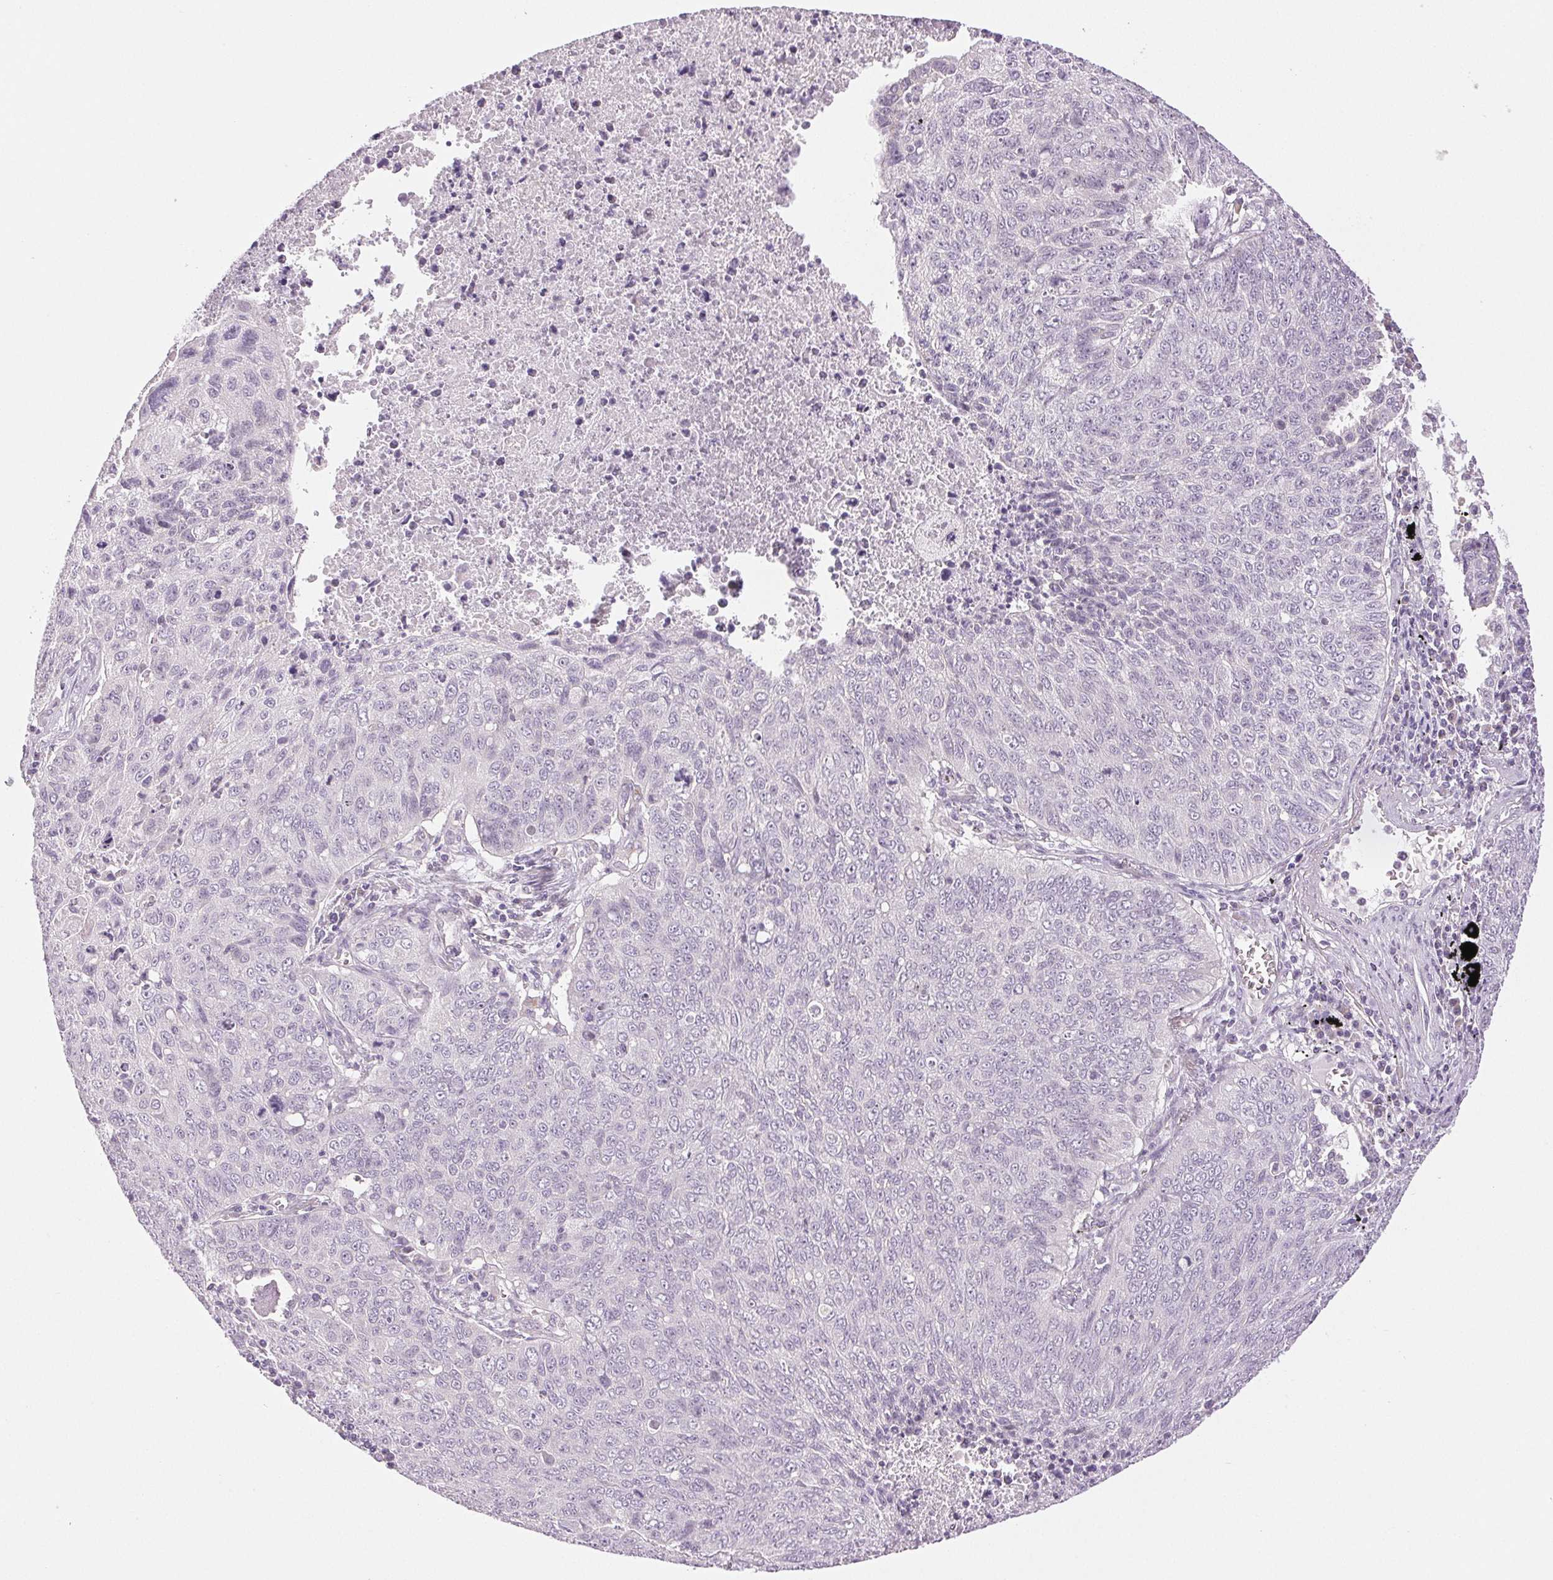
{"staining": {"intensity": "negative", "quantity": "none", "location": "none"}, "tissue": "lung cancer", "cell_type": "Tumor cells", "image_type": "cancer", "snomed": [{"axis": "morphology", "description": "Normal morphology"}, {"axis": "morphology", "description": "Aneuploidy"}, {"axis": "morphology", "description": "Squamous cell carcinoma, NOS"}, {"axis": "topography", "description": "Lymph node"}, {"axis": "topography", "description": "Lung"}], "caption": "This histopathology image is of lung cancer (aneuploidy) stained with IHC to label a protein in brown with the nuclei are counter-stained blue. There is no staining in tumor cells.", "gene": "DNAJC6", "patient": {"sex": "female", "age": 76}}